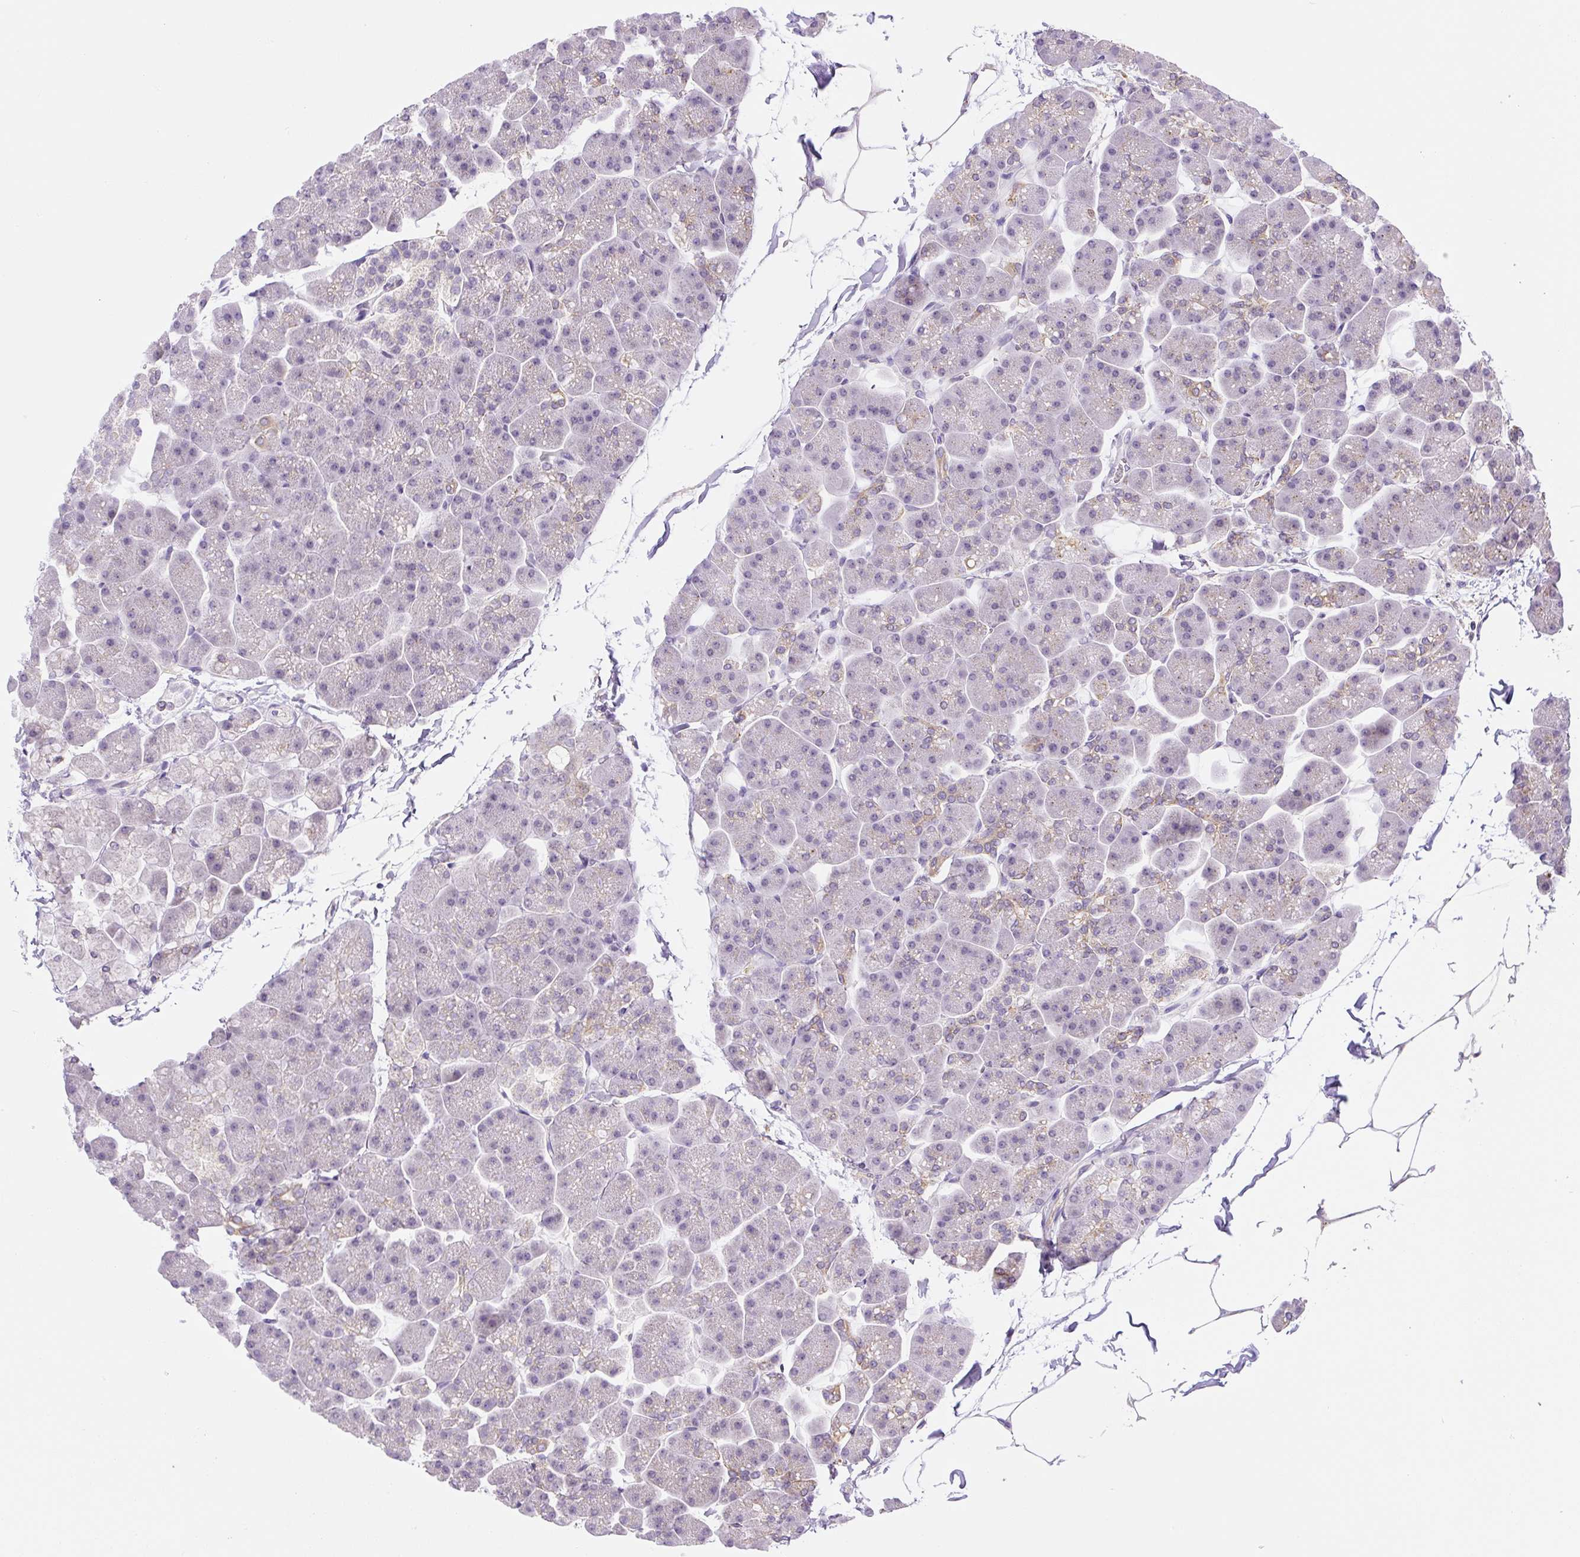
{"staining": {"intensity": "weak", "quantity": "<25%", "location": "cytoplasmic/membranous"}, "tissue": "pancreas", "cell_type": "Exocrine glandular cells", "image_type": "normal", "snomed": [{"axis": "morphology", "description": "Normal tissue, NOS"}, {"axis": "topography", "description": "Pancreas"}], "caption": "The image shows no staining of exocrine glandular cells in unremarkable pancreas. (DAB (3,3'-diaminobenzidine) immunohistochemistry with hematoxylin counter stain).", "gene": "PLA2G4A", "patient": {"sex": "male", "age": 35}}